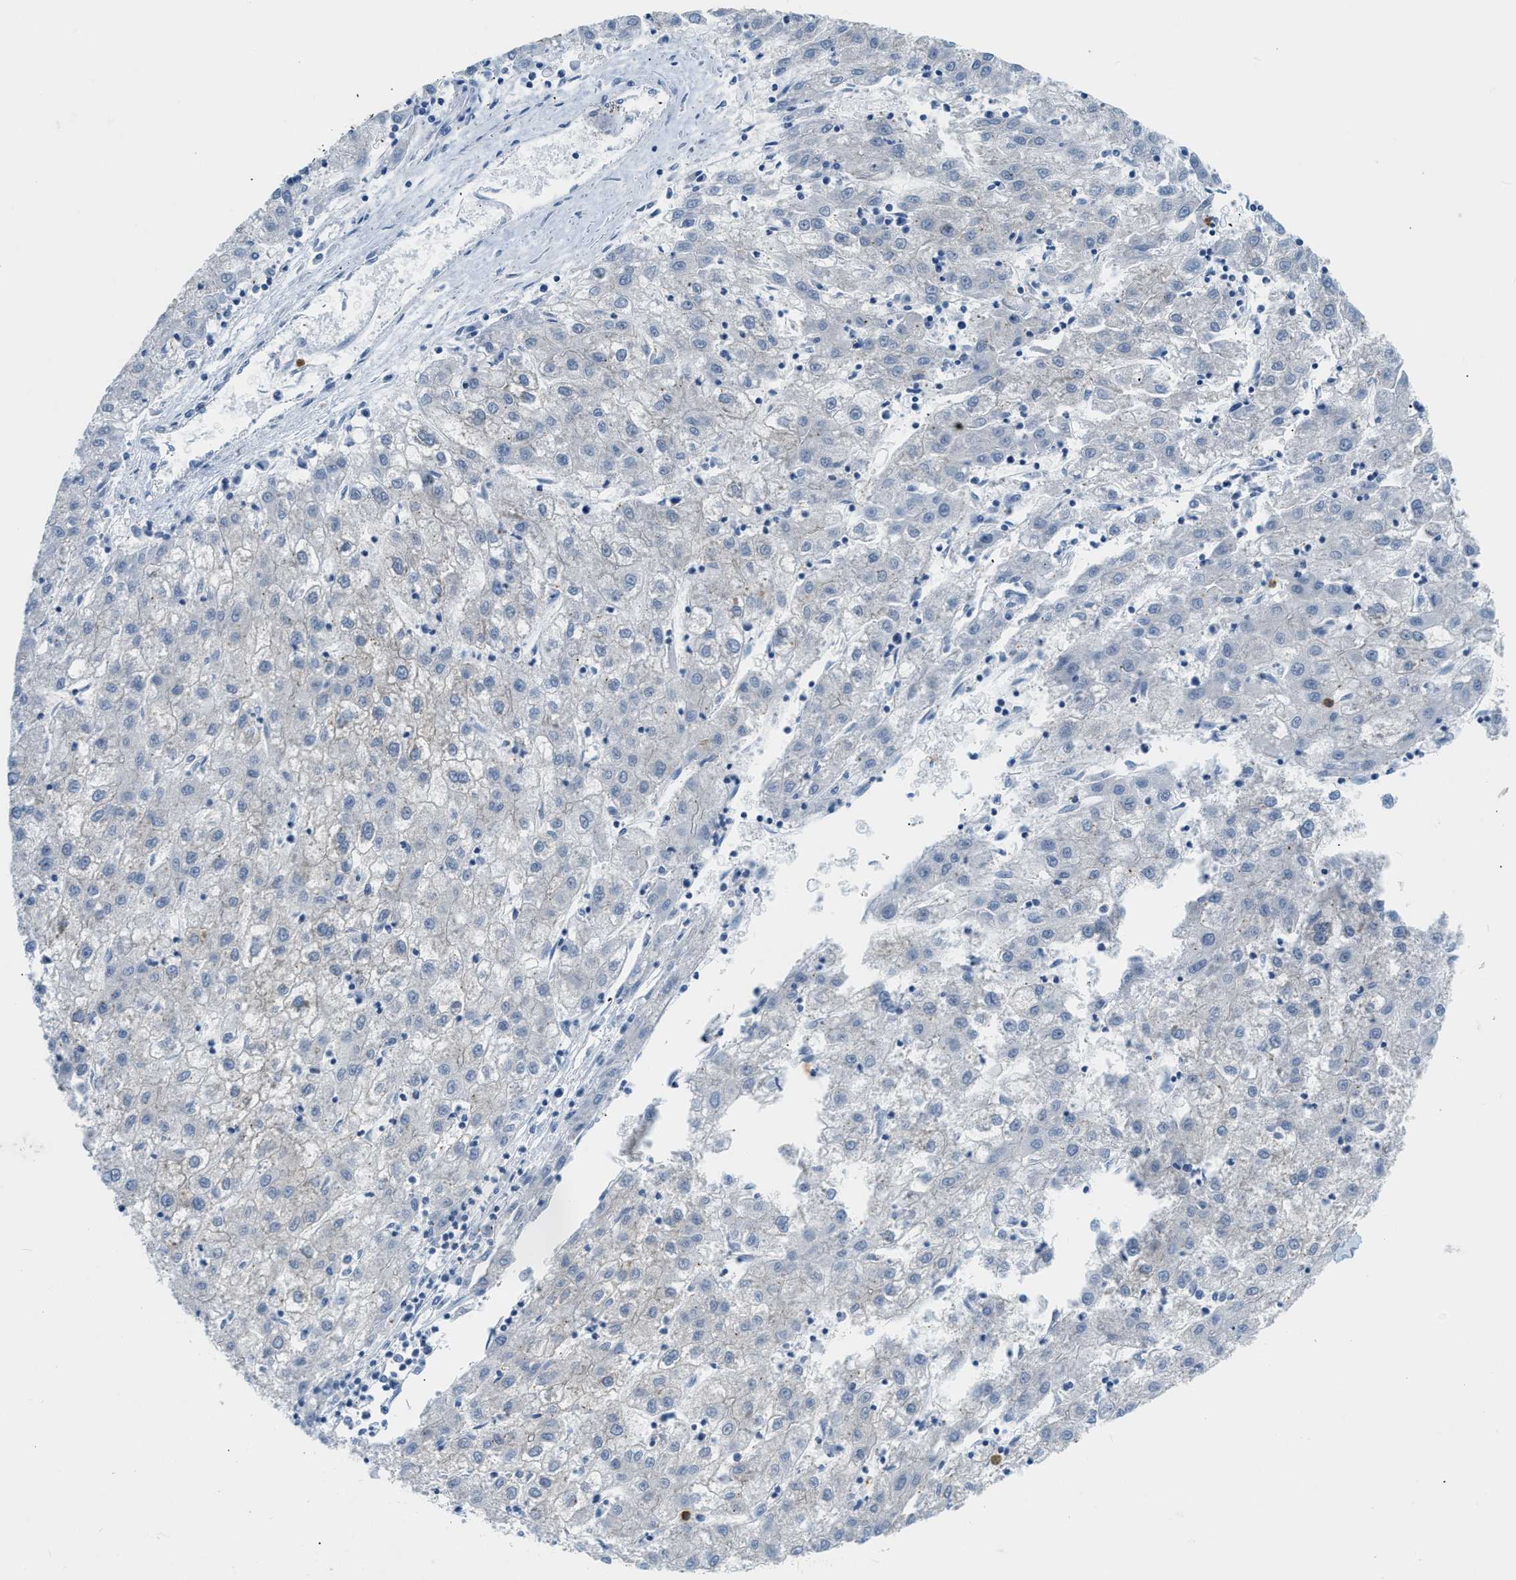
{"staining": {"intensity": "negative", "quantity": "none", "location": "none"}, "tissue": "liver cancer", "cell_type": "Tumor cells", "image_type": "cancer", "snomed": [{"axis": "morphology", "description": "Carcinoma, Hepatocellular, NOS"}, {"axis": "topography", "description": "Liver"}], "caption": "Immunohistochemistry histopathology image of neoplastic tissue: liver cancer (hepatocellular carcinoma) stained with DAB exhibits no significant protein positivity in tumor cells. (Immunohistochemistry, brightfield microscopy, high magnification).", "gene": "ZNF408", "patient": {"sex": "male", "age": 72}}